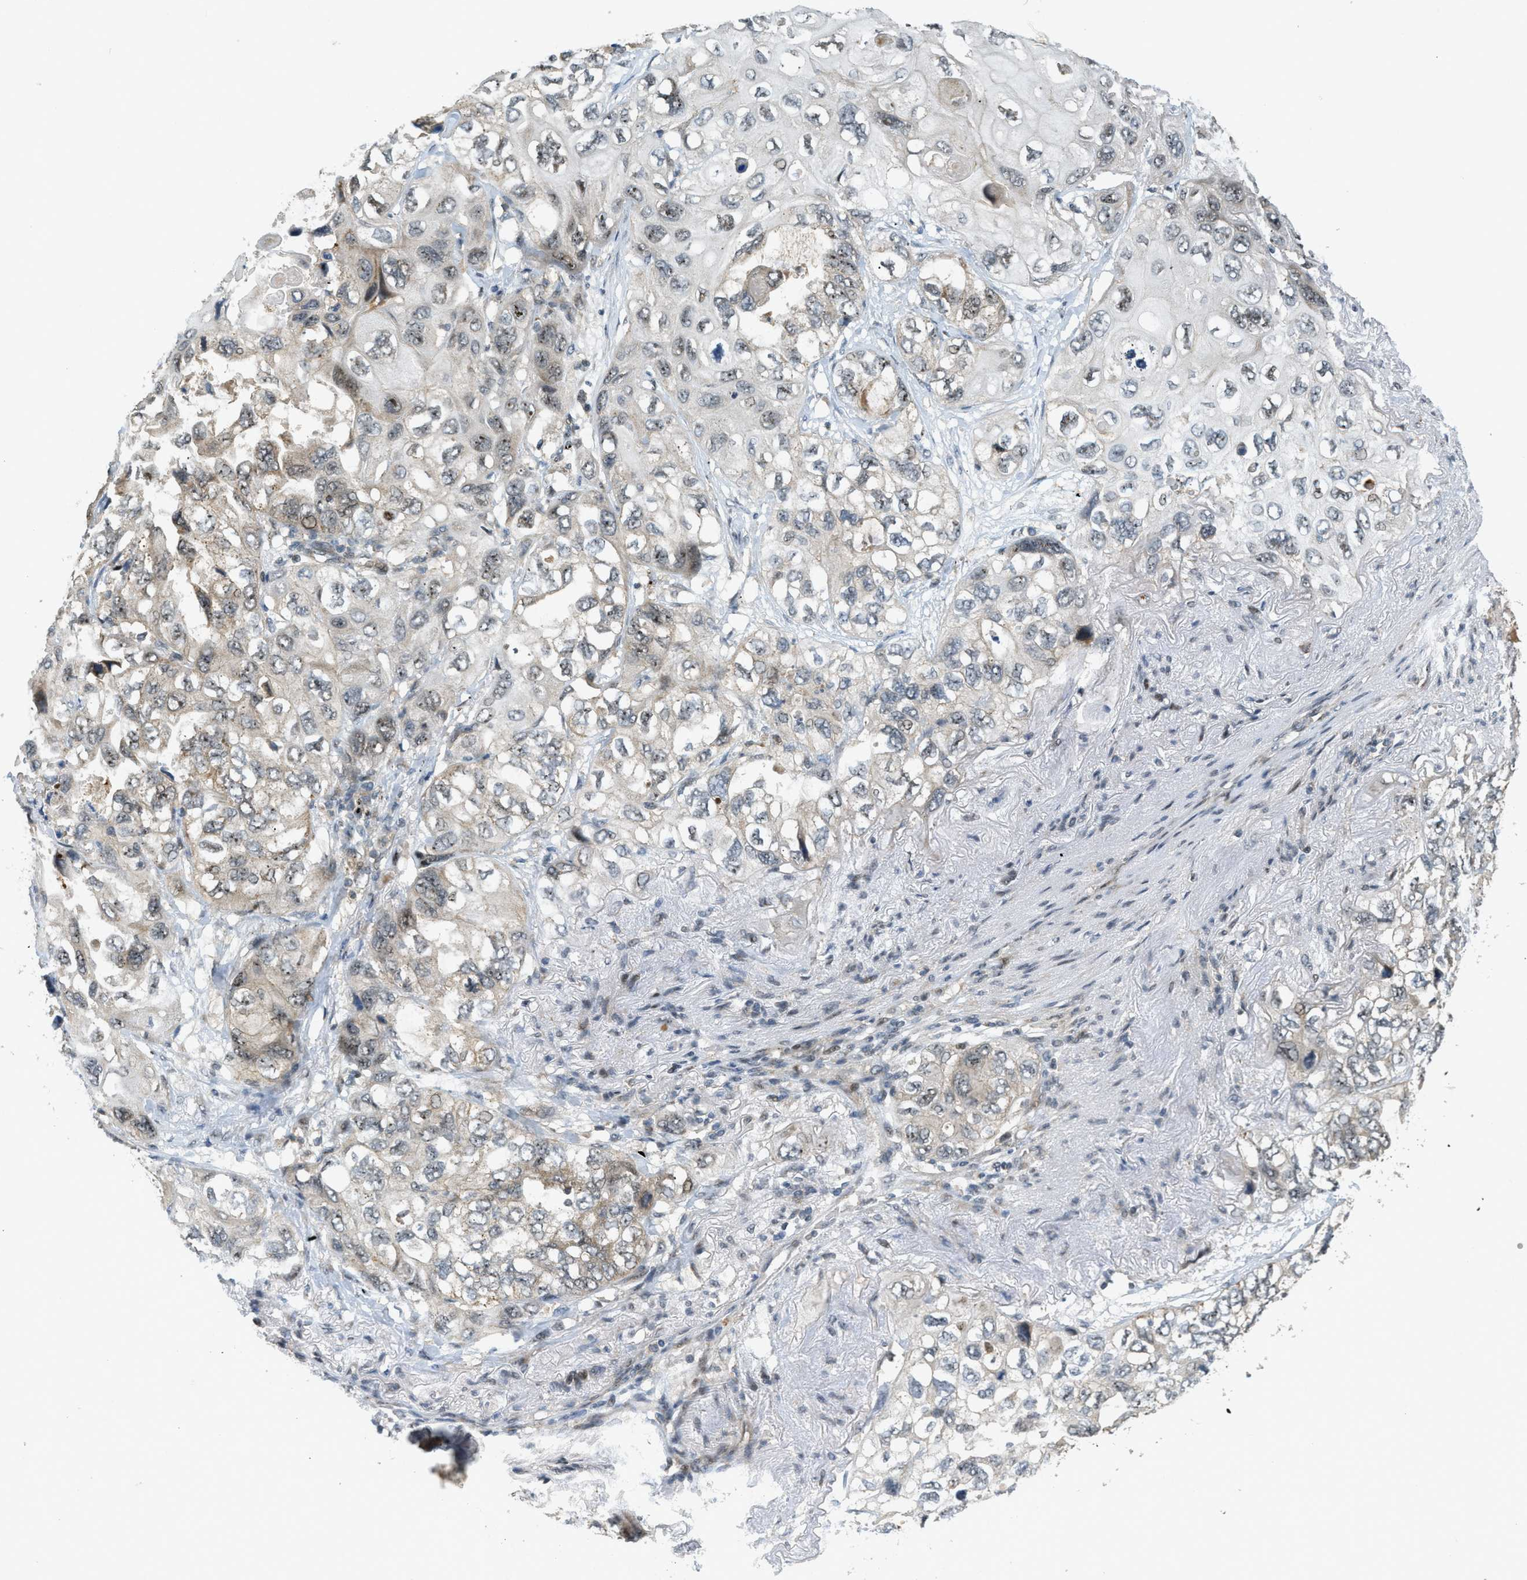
{"staining": {"intensity": "moderate", "quantity": "25%-75%", "location": "cytoplasmic/membranous,nuclear"}, "tissue": "lung cancer", "cell_type": "Tumor cells", "image_type": "cancer", "snomed": [{"axis": "morphology", "description": "Squamous cell carcinoma, NOS"}, {"axis": "topography", "description": "Lung"}], "caption": "Human squamous cell carcinoma (lung) stained with a protein marker displays moderate staining in tumor cells.", "gene": "TRAPPC14", "patient": {"sex": "female", "age": 73}}